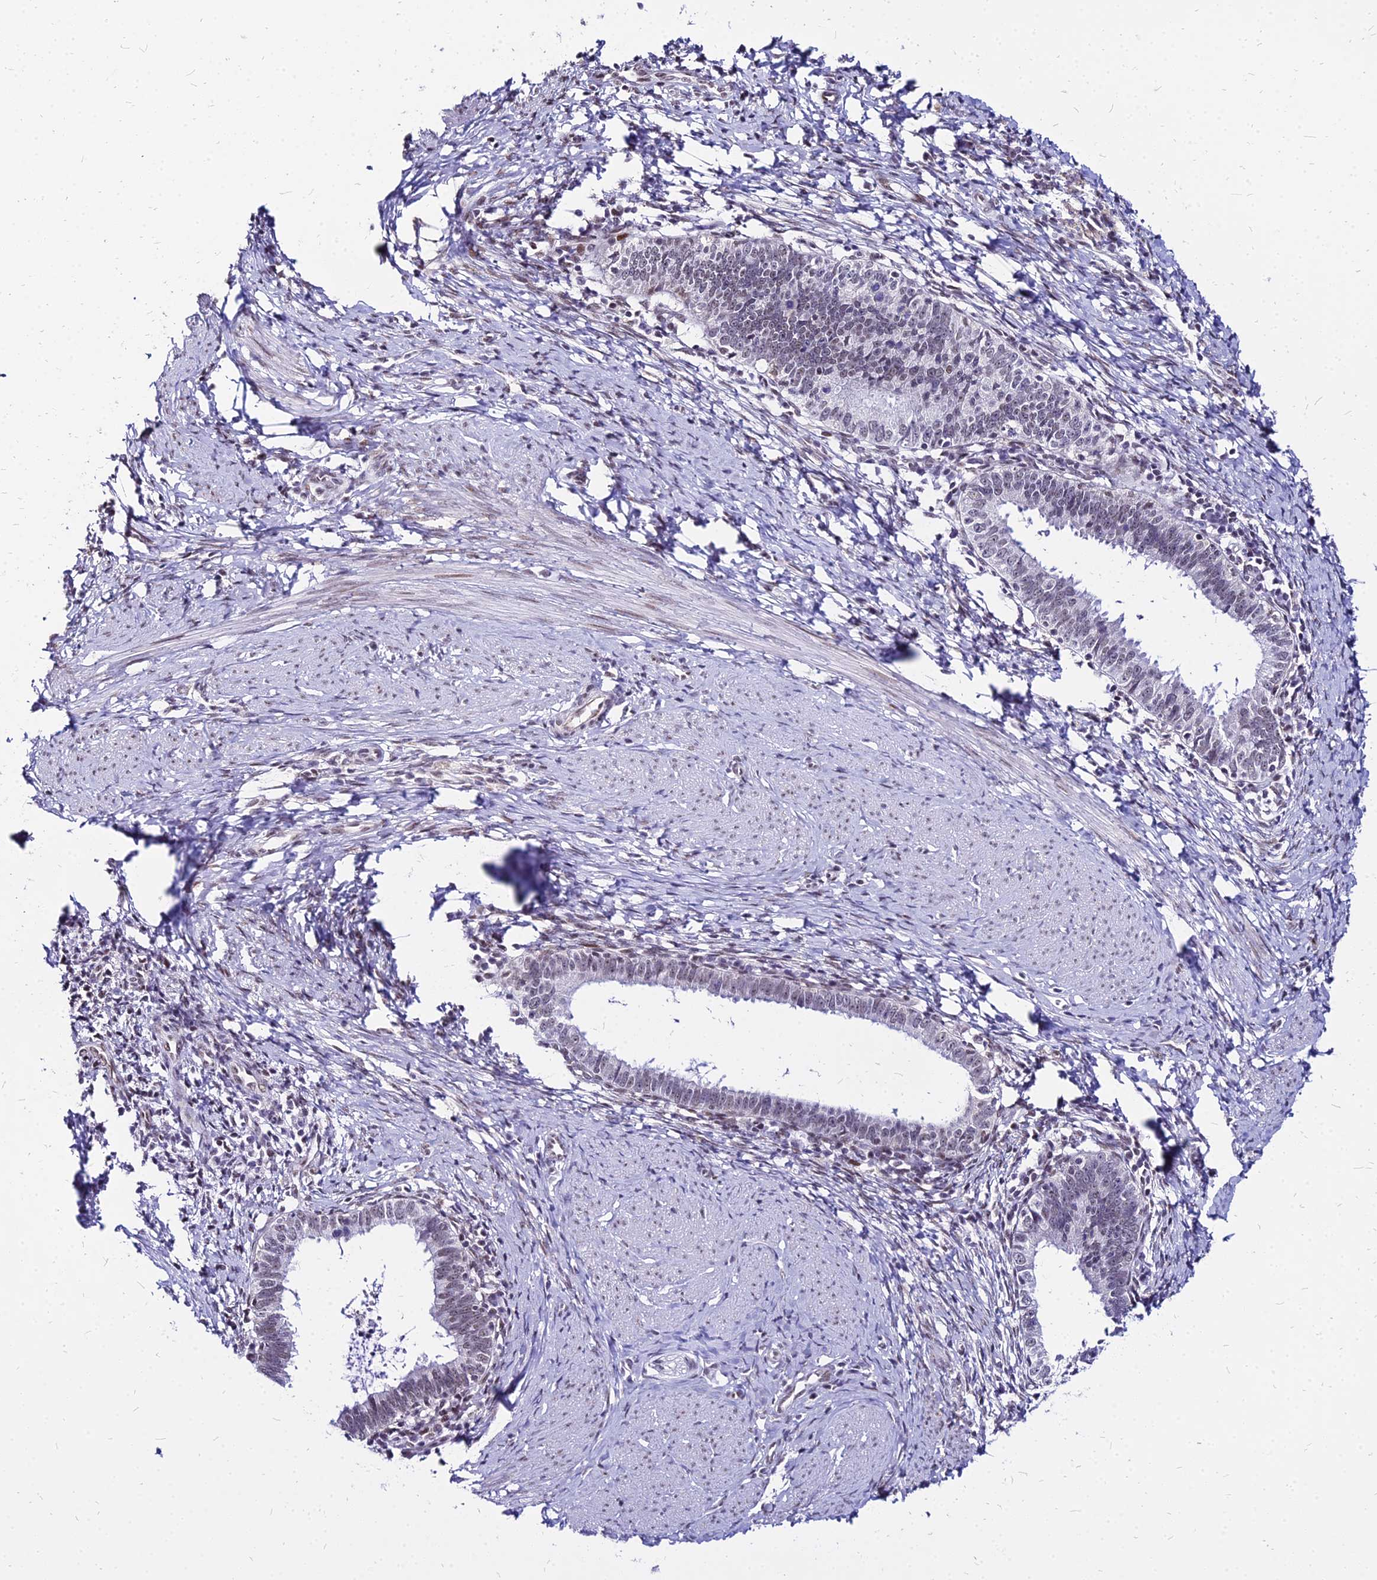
{"staining": {"intensity": "weak", "quantity": "25%-75%", "location": "nuclear"}, "tissue": "cervical cancer", "cell_type": "Tumor cells", "image_type": "cancer", "snomed": [{"axis": "morphology", "description": "Adenocarcinoma, NOS"}, {"axis": "topography", "description": "Cervix"}], "caption": "Weak nuclear protein expression is identified in about 25%-75% of tumor cells in cervical cancer (adenocarcinoma). (DAB (3,3'-diaminobenzidine) = brown stain, brightfield microscopy at high magnification).", "gene": "FDX2", "patient": {"sex": "female", "age": 36}}